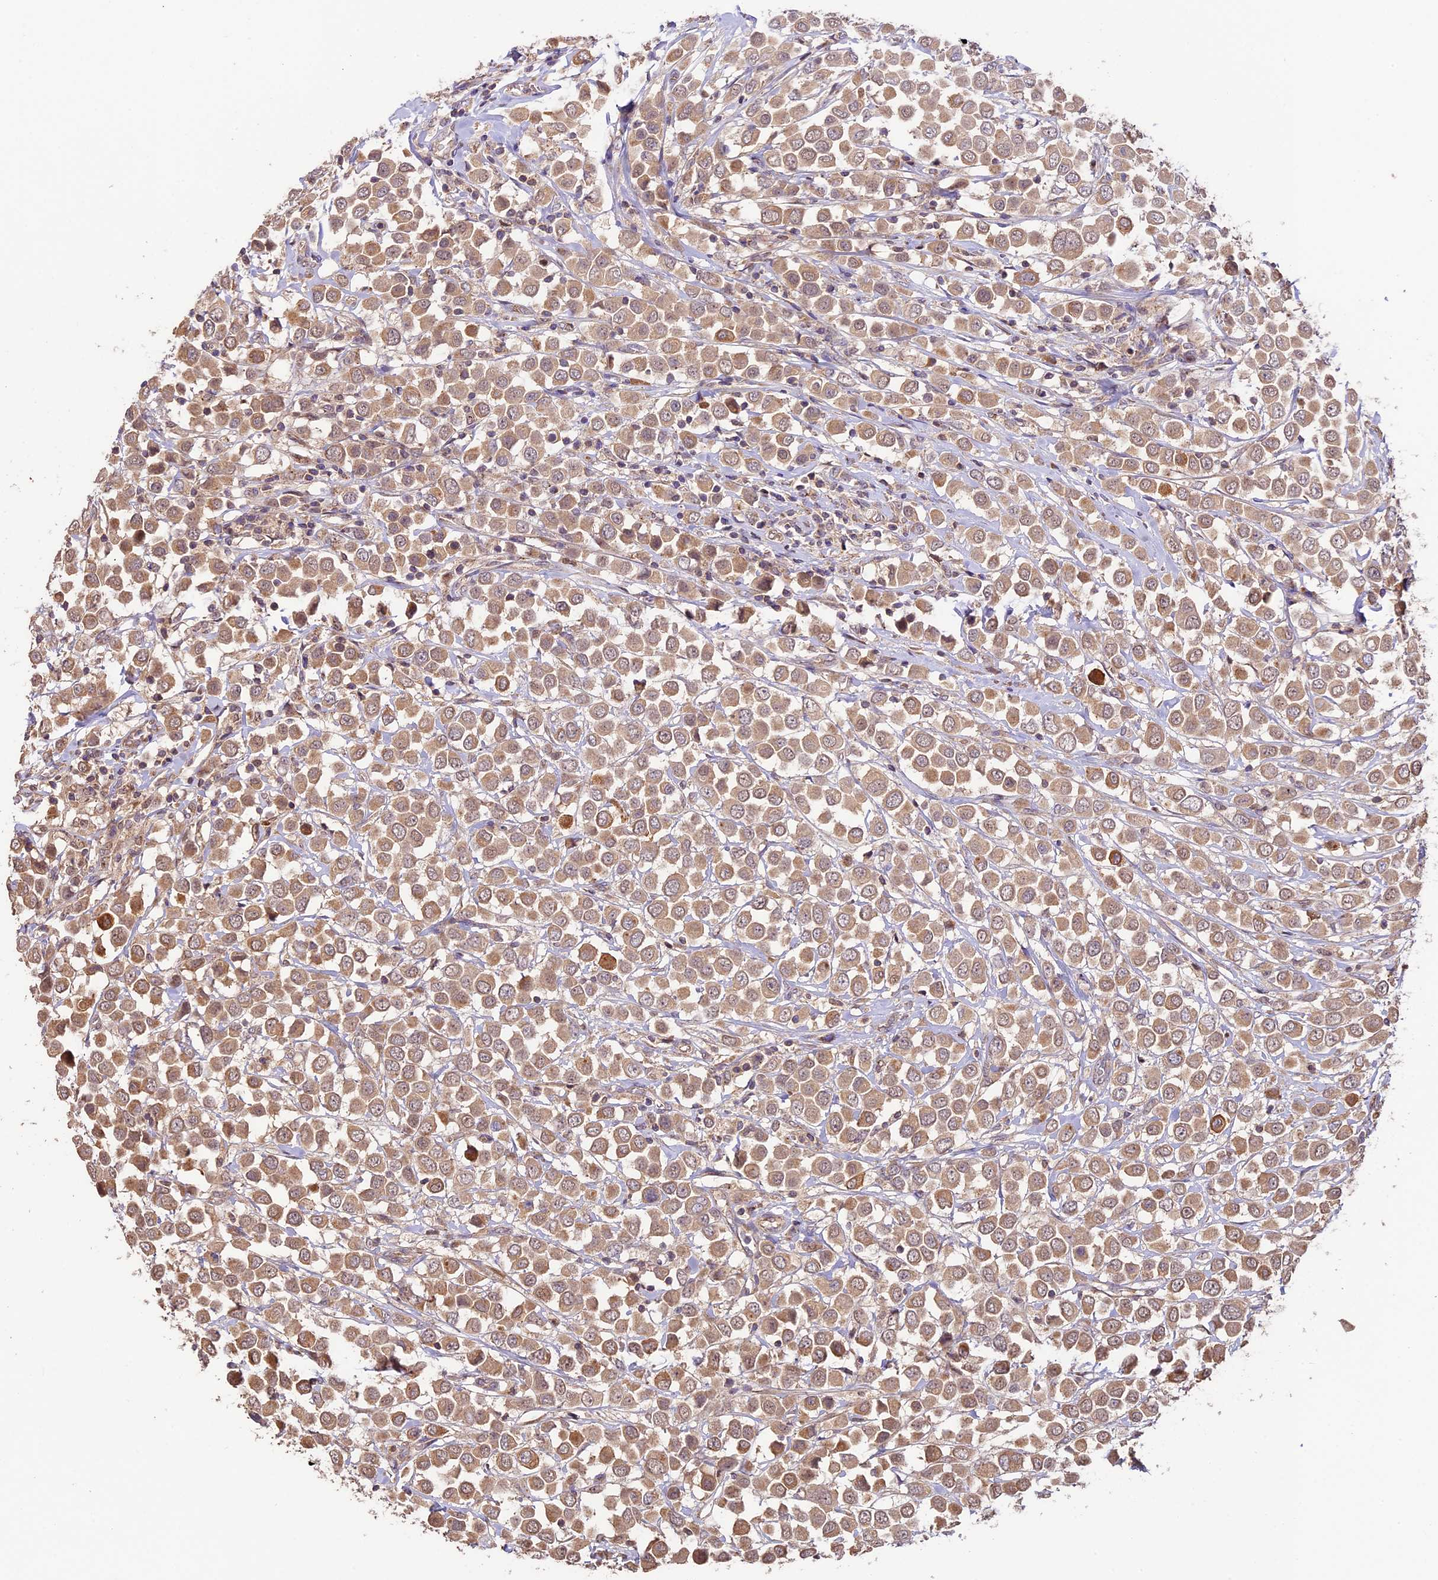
{"staining": {"intensity": "moderate", "quantity": ">75%", "location": "cytoplasmic/membranous,nuclear"}, "tissue": "breast cancer", "cell_type": "Tumor cells", "image_type": "cancer", "snomed": [{"axis": "morphology", "description": "Duct carcinoma"}, {"axis": "topography", "description": "Breast"}], "caption": "Protein expression analysis of breast cancer exhibits moderate cytoplasmic/membranous and nuclear positivity in about >75% of tumor cells.", "gene": "BCAS4", "patient": {"sex": "female", "age": 61}}